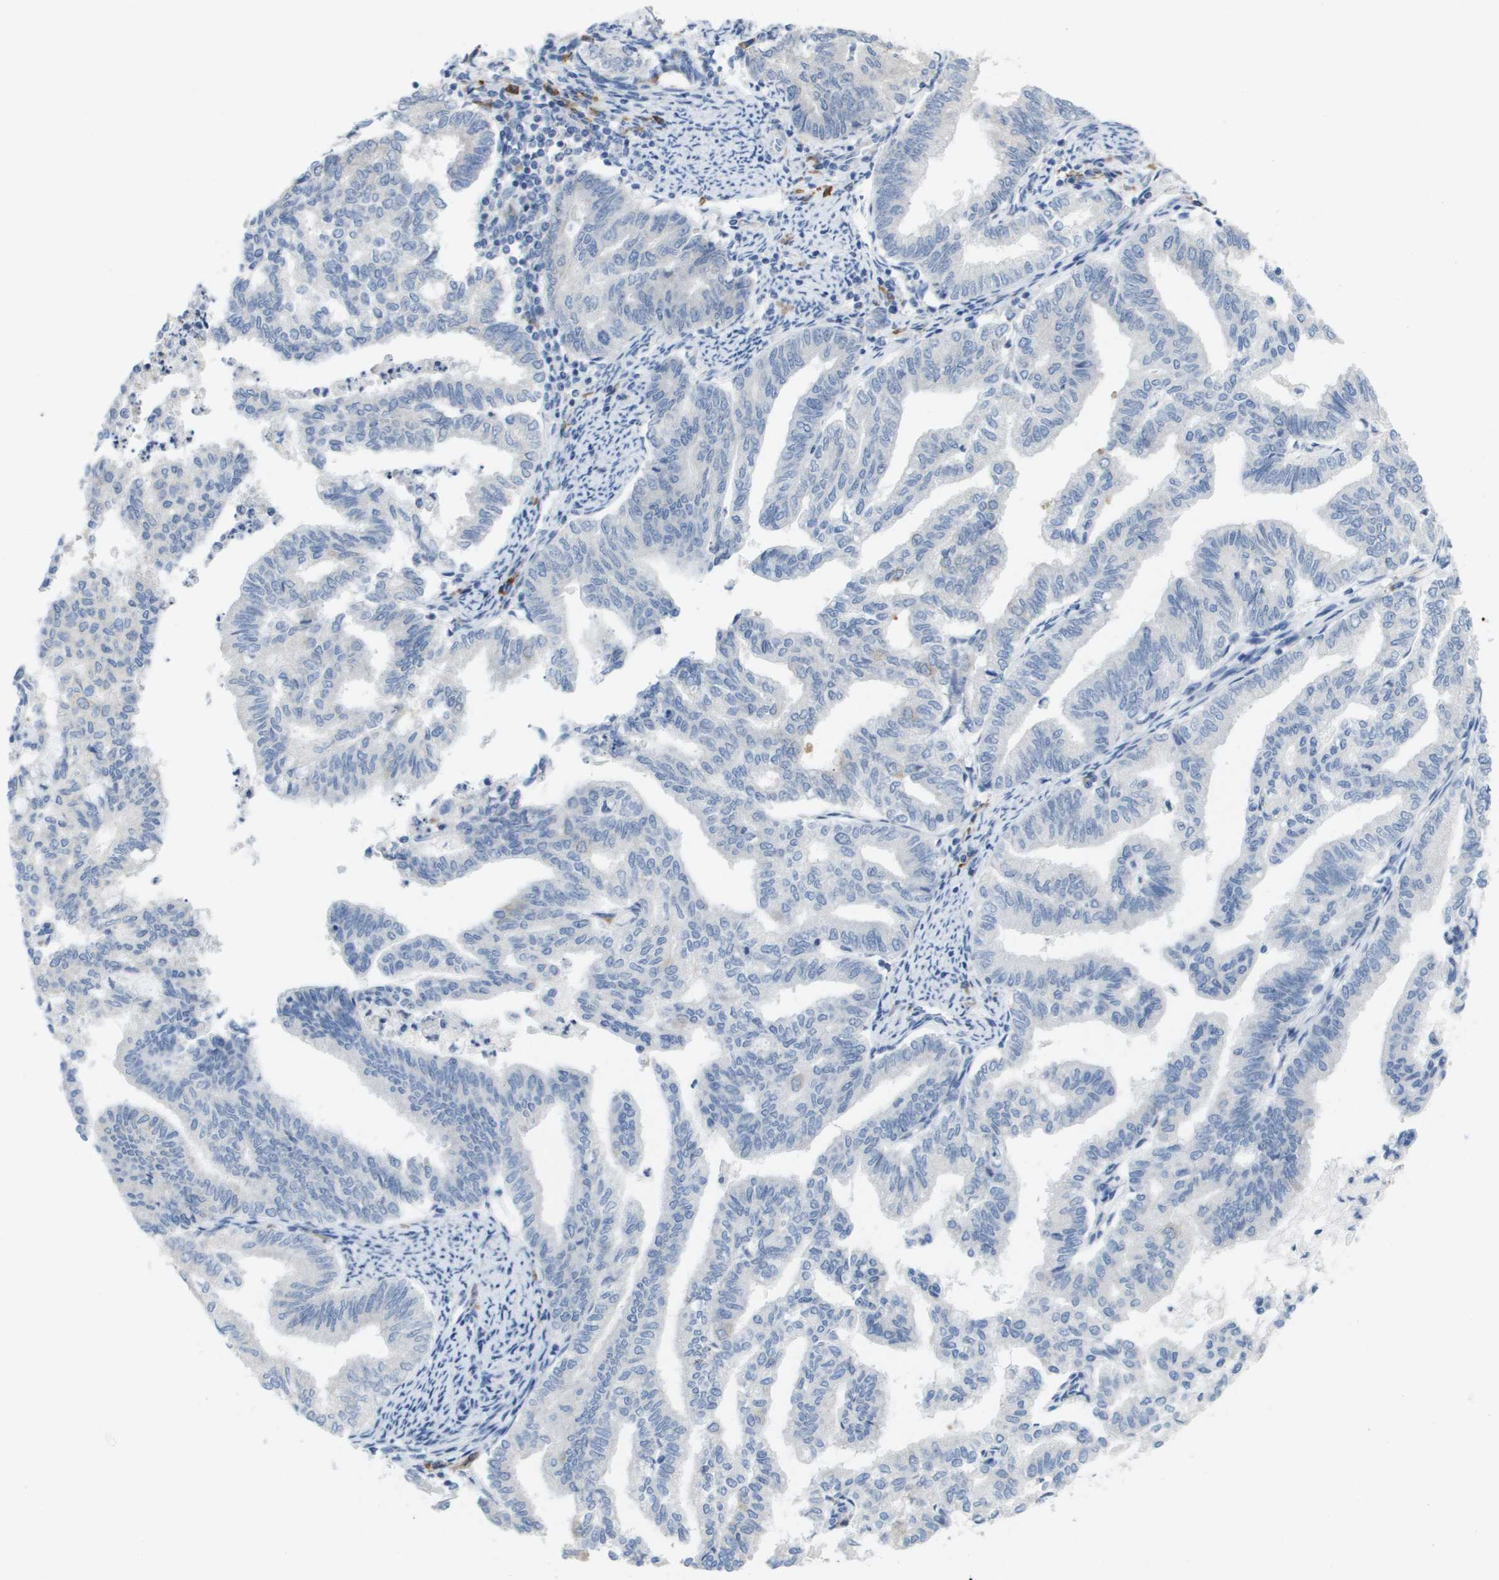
{"staining": {"intensity": "negative", "quantity": "none", "location": "none"}, "tissue": "endometrial cancer", "cell_type": "Tumor cells", "image_type": "cancer", "snomed": [{"axis": "morphology", "description": "Adenocarcinoma, NOS"}, {"axis": "topography", "description": "Endometrium"}], "caption": "Immunohistochemistry image of neoplastic tissue: endometrial adenocarcinoma stained with DAB reveals no significant protein expression in tumor cells.", "gene": "CD3G", "patient": {"sex": "female", "age": 79}}